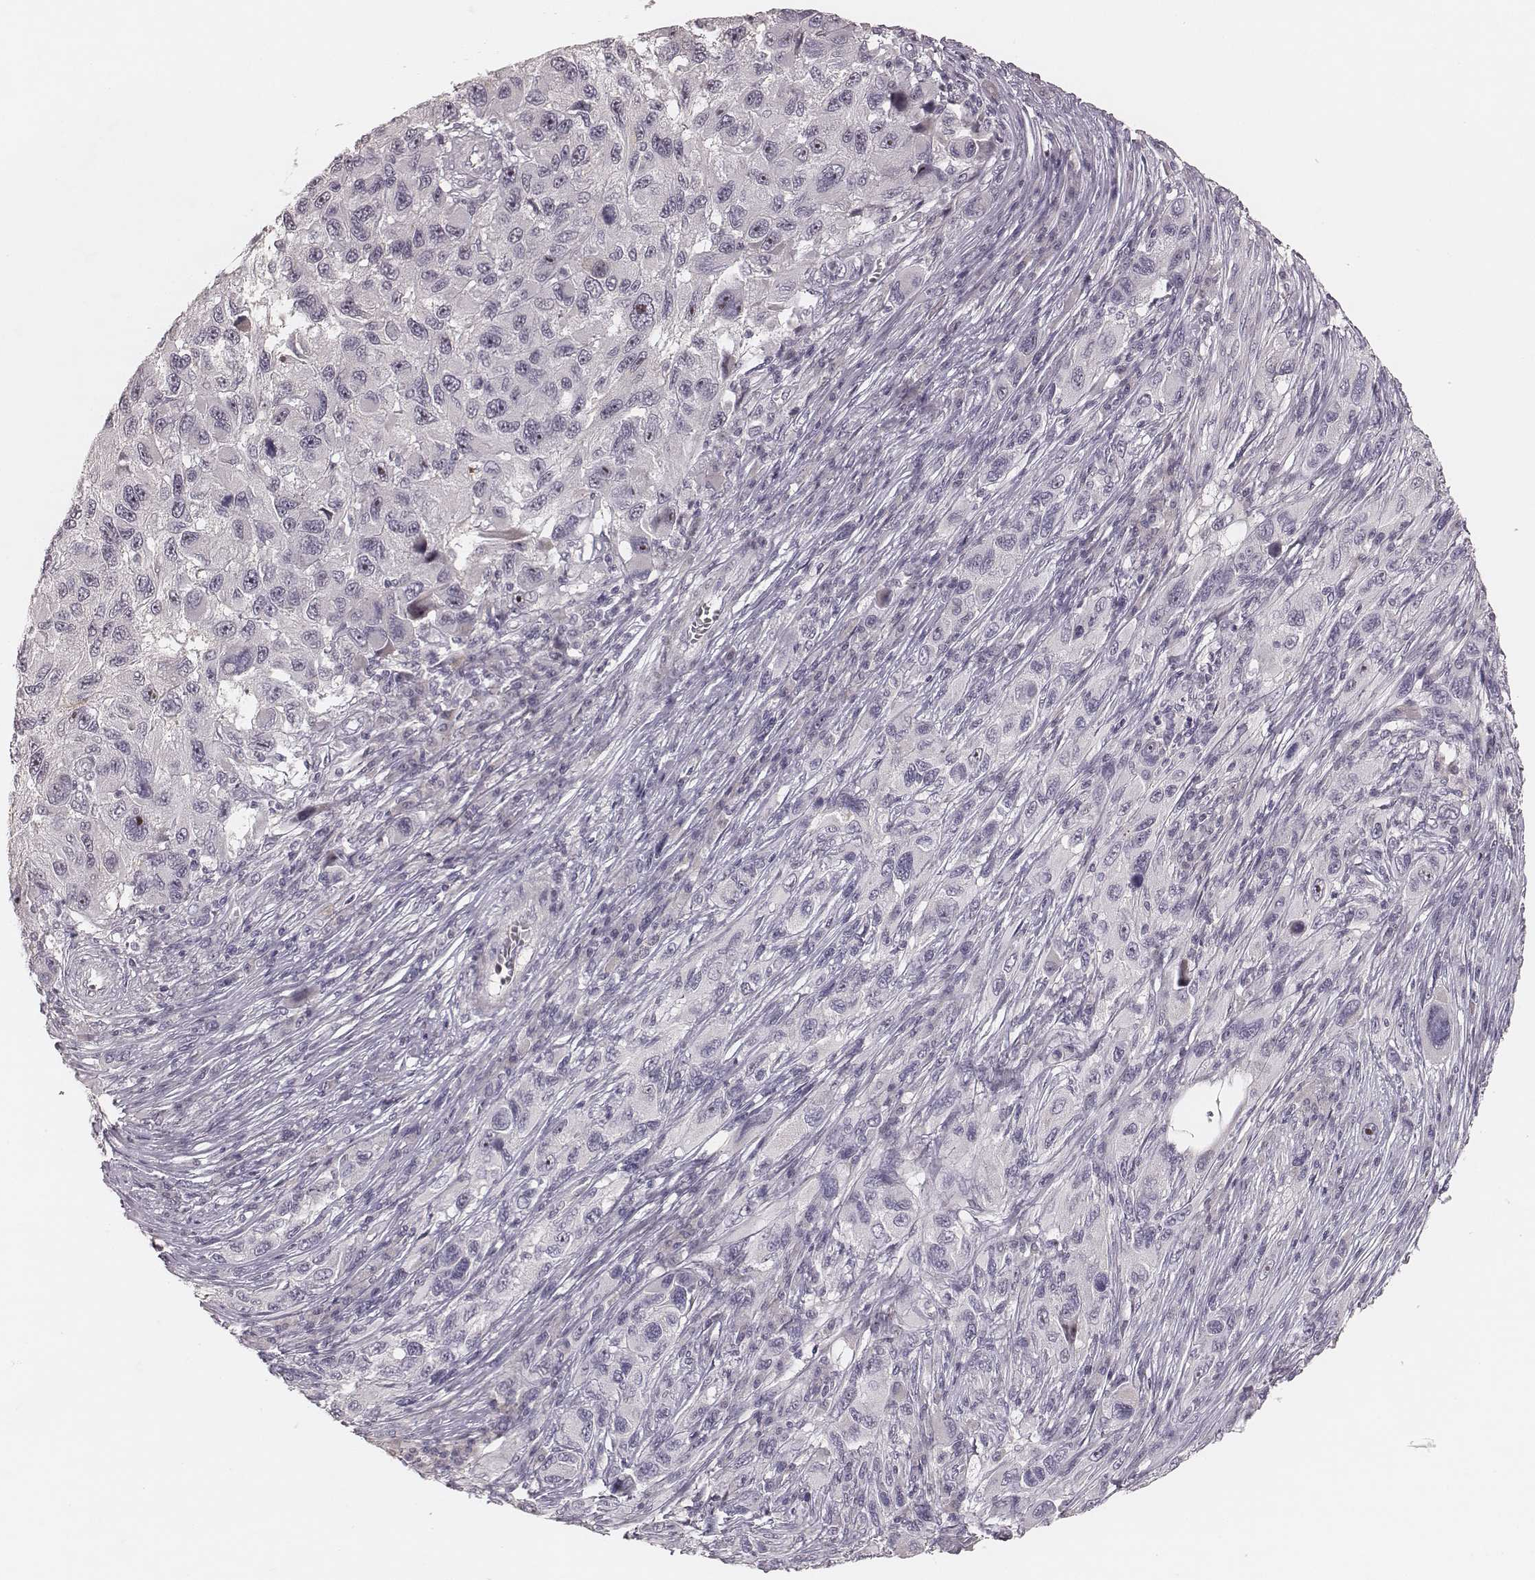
{"staining": {"intensity": "negative", "quantity": "none", "location": "none"}, "tissue": "melanoma", "cell_type": "Tumor cells", "image_type": "cancer", "snomed": [{"axis": "morphology", "description": "Malignant melanoma, NOS"}, {"axis": "topography", "description": "Skin"}], "caption": "This is a image of immunohistochemistry staining of malignant melanoma, which shows no positivity in tumor cells.", "gene": "MADCAM1", "patient": {"sex": "male", "age": 53}}